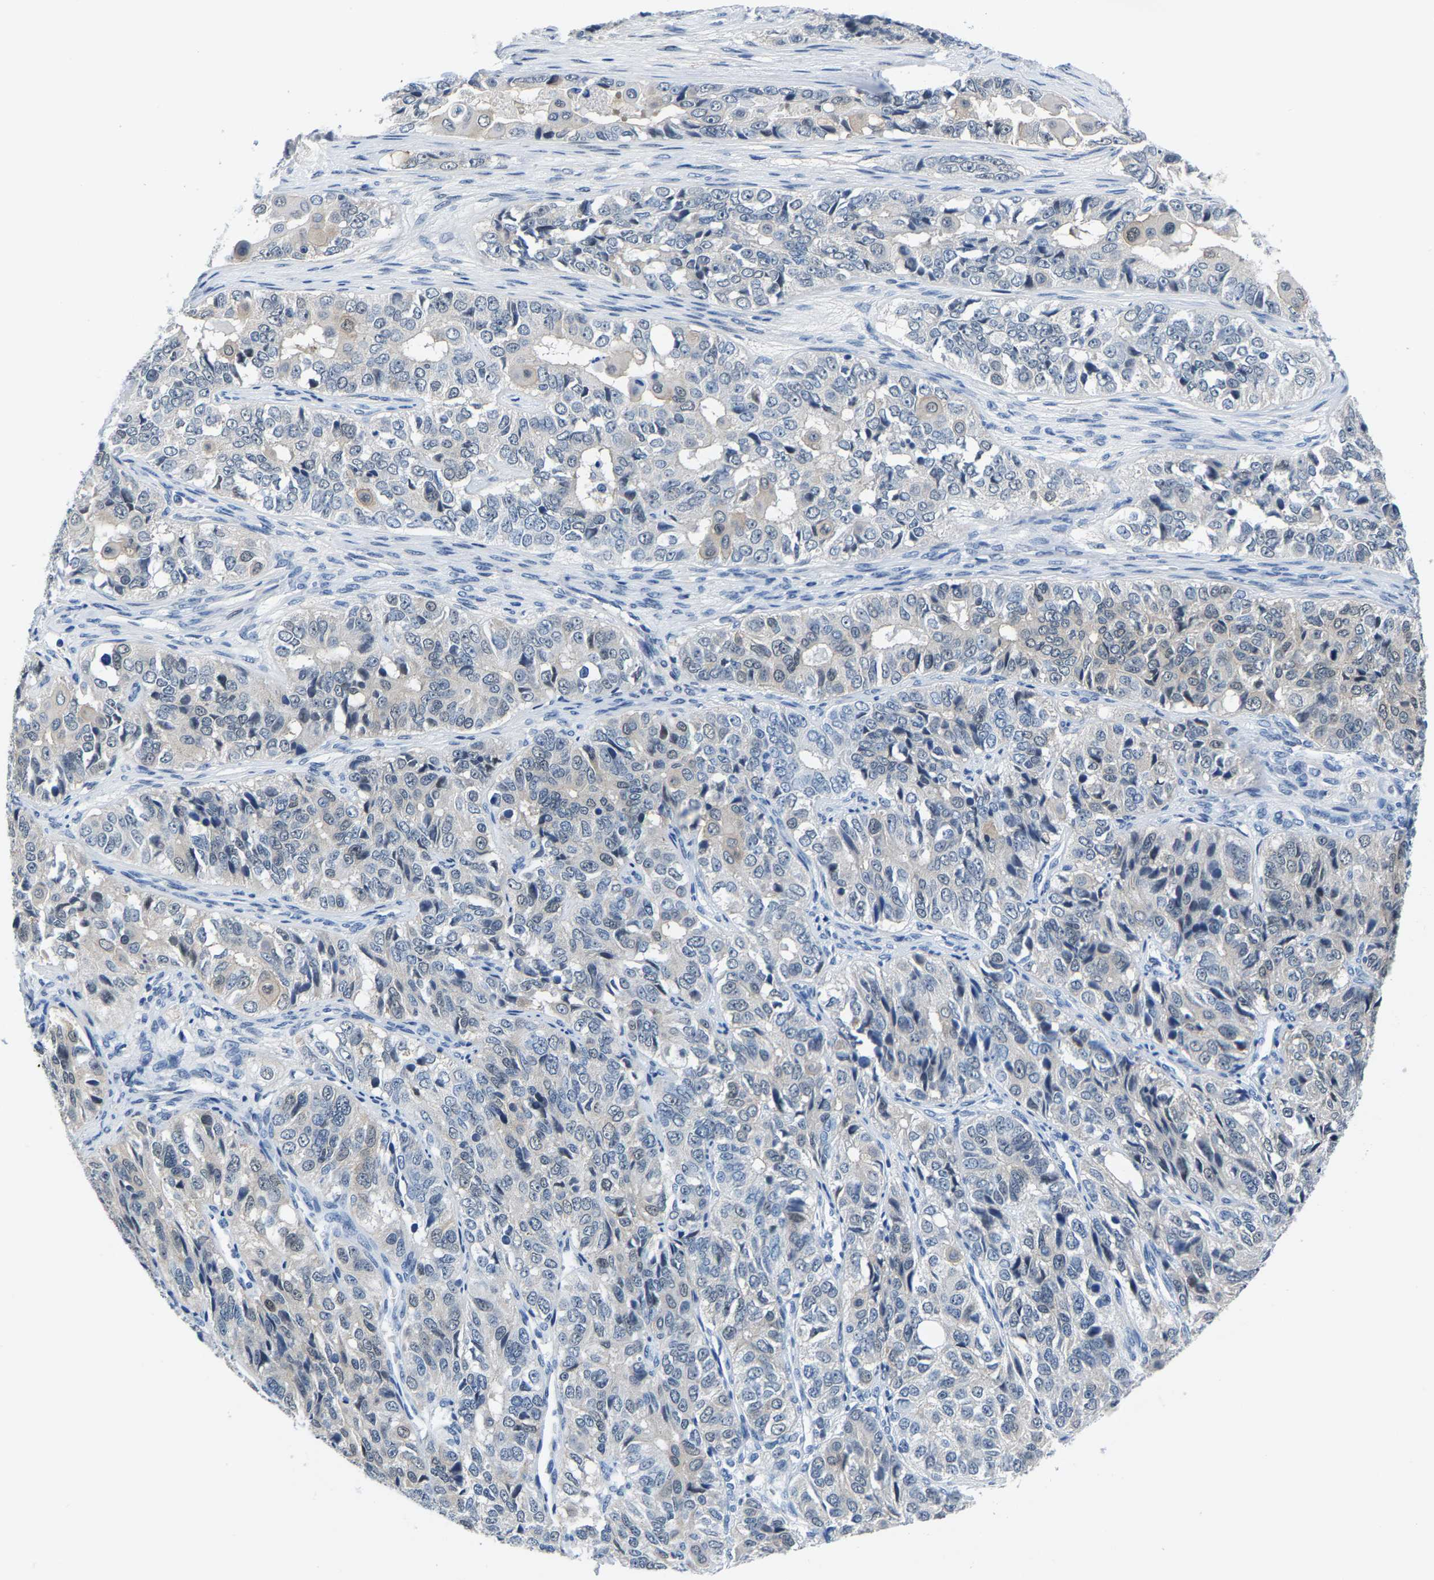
{"staining": {"intensity": "negative", "quantity": "none", "location": "none"}, "tissue": "ovarian cancer", "cell_type": "Tumor cells", "image_type": "cancer", "snomed": [{"axis": "morphology", "description": "Carcinoma, endometroid"}, {"axis": "topography", "description": "Ovary"}], "caption": "Histopathology image shows no significant protein positivity in tumor cells of endometroid carcinoma (ovarian).", "gene": "SSH3", "patient": {"sex": "female", "age": 51}}